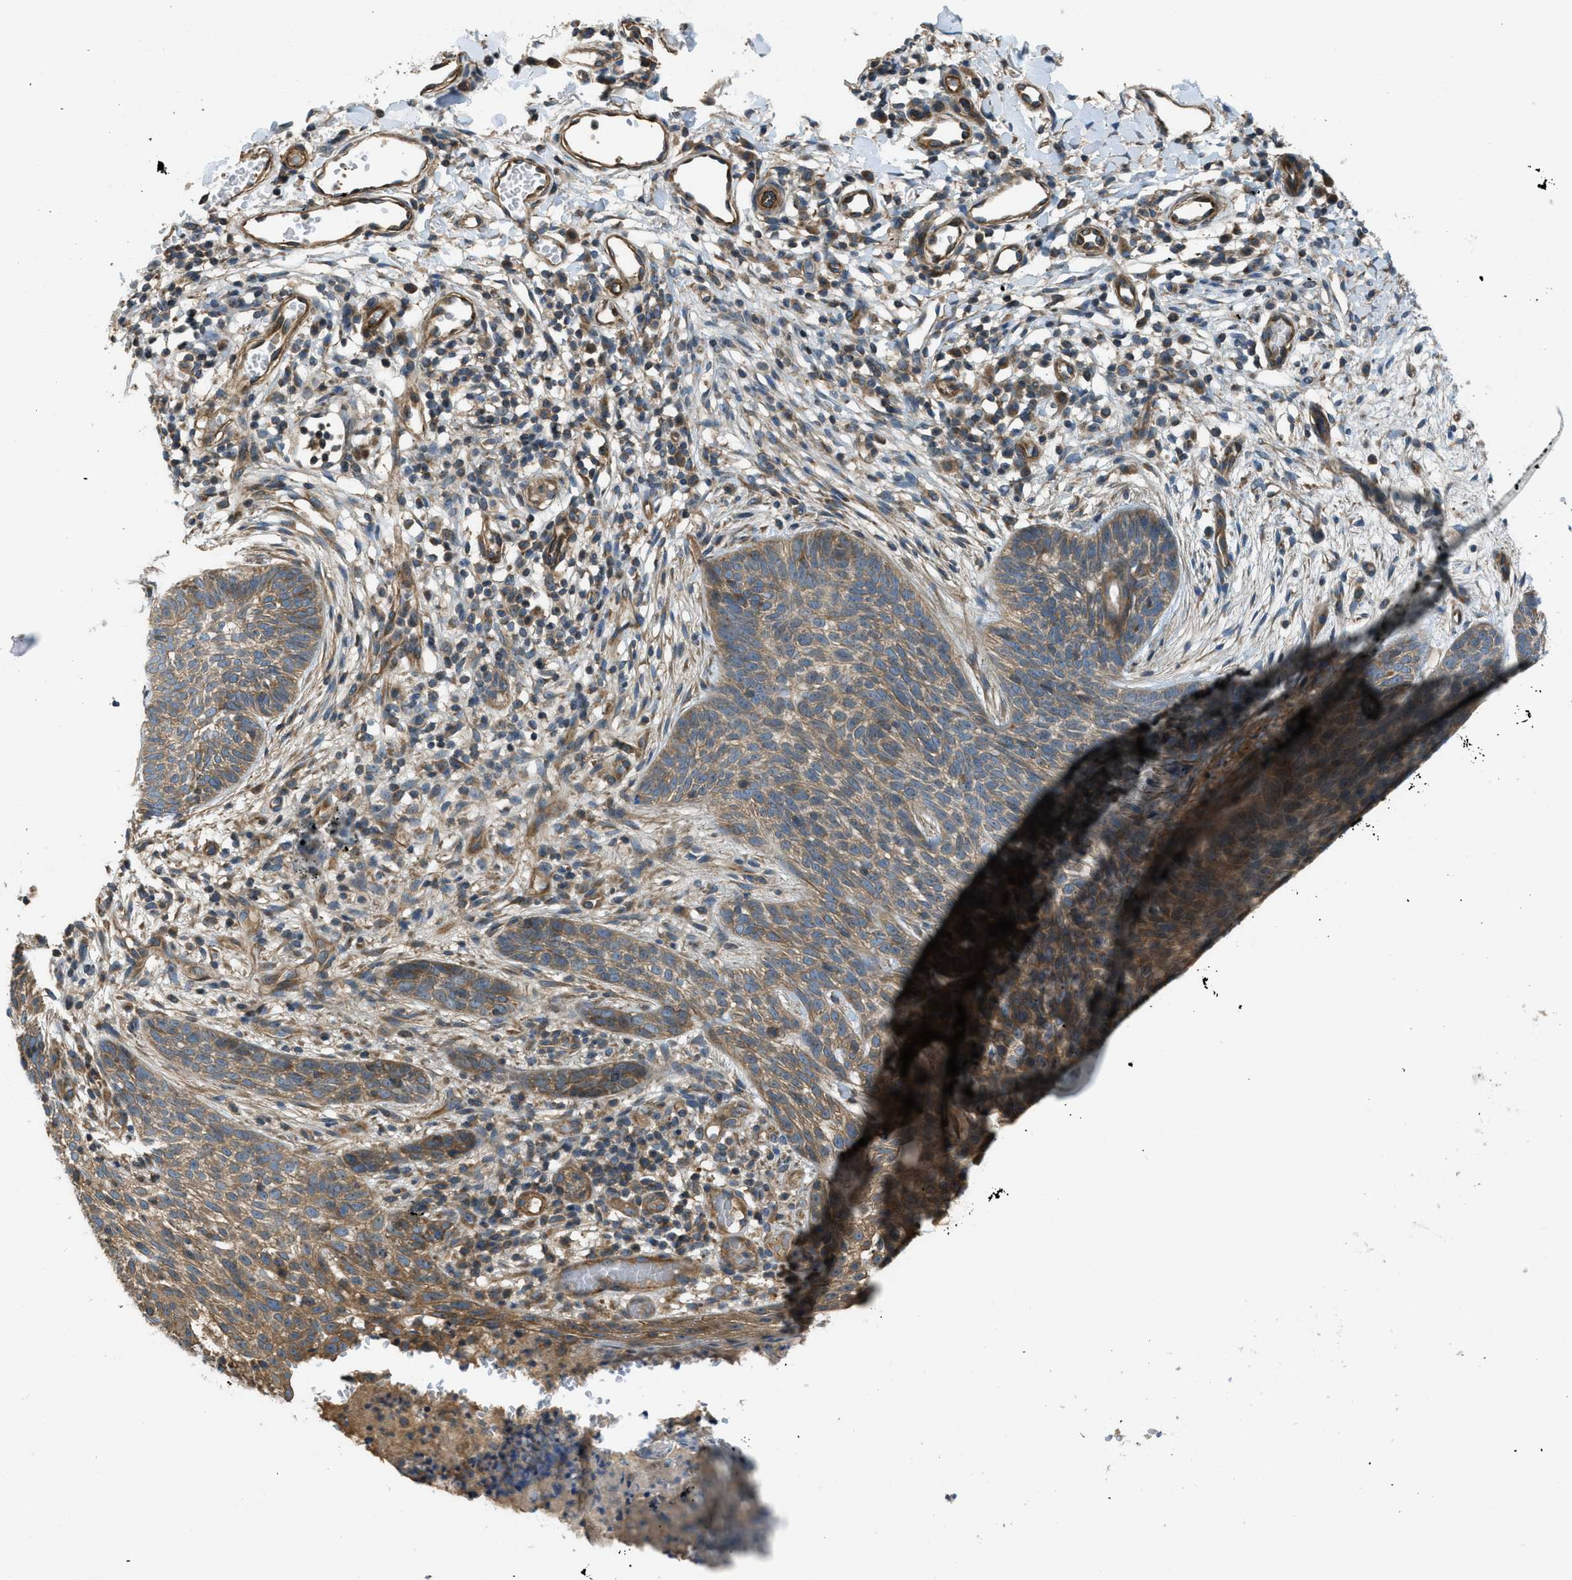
{"staining": {"intensity": "moderate", "quantity": ">75%", "location": "cytoplasmic/membranous"}, "tissue": "skin cancer", "cell_type": "Tumor cells", "image_type": "cancer", "snomed": [{"axis": "morphology", "description": "Basal cell carcinoma"}, {"axis": "topography", "description": "Skin"}], "caption": "Tumor cells display medium levels of moderate cytoplasmic/membranous expression in about >75% of cells in skin cancer.", "gene": "VEZT", "patient": {"sex": "female", "age": 59}}